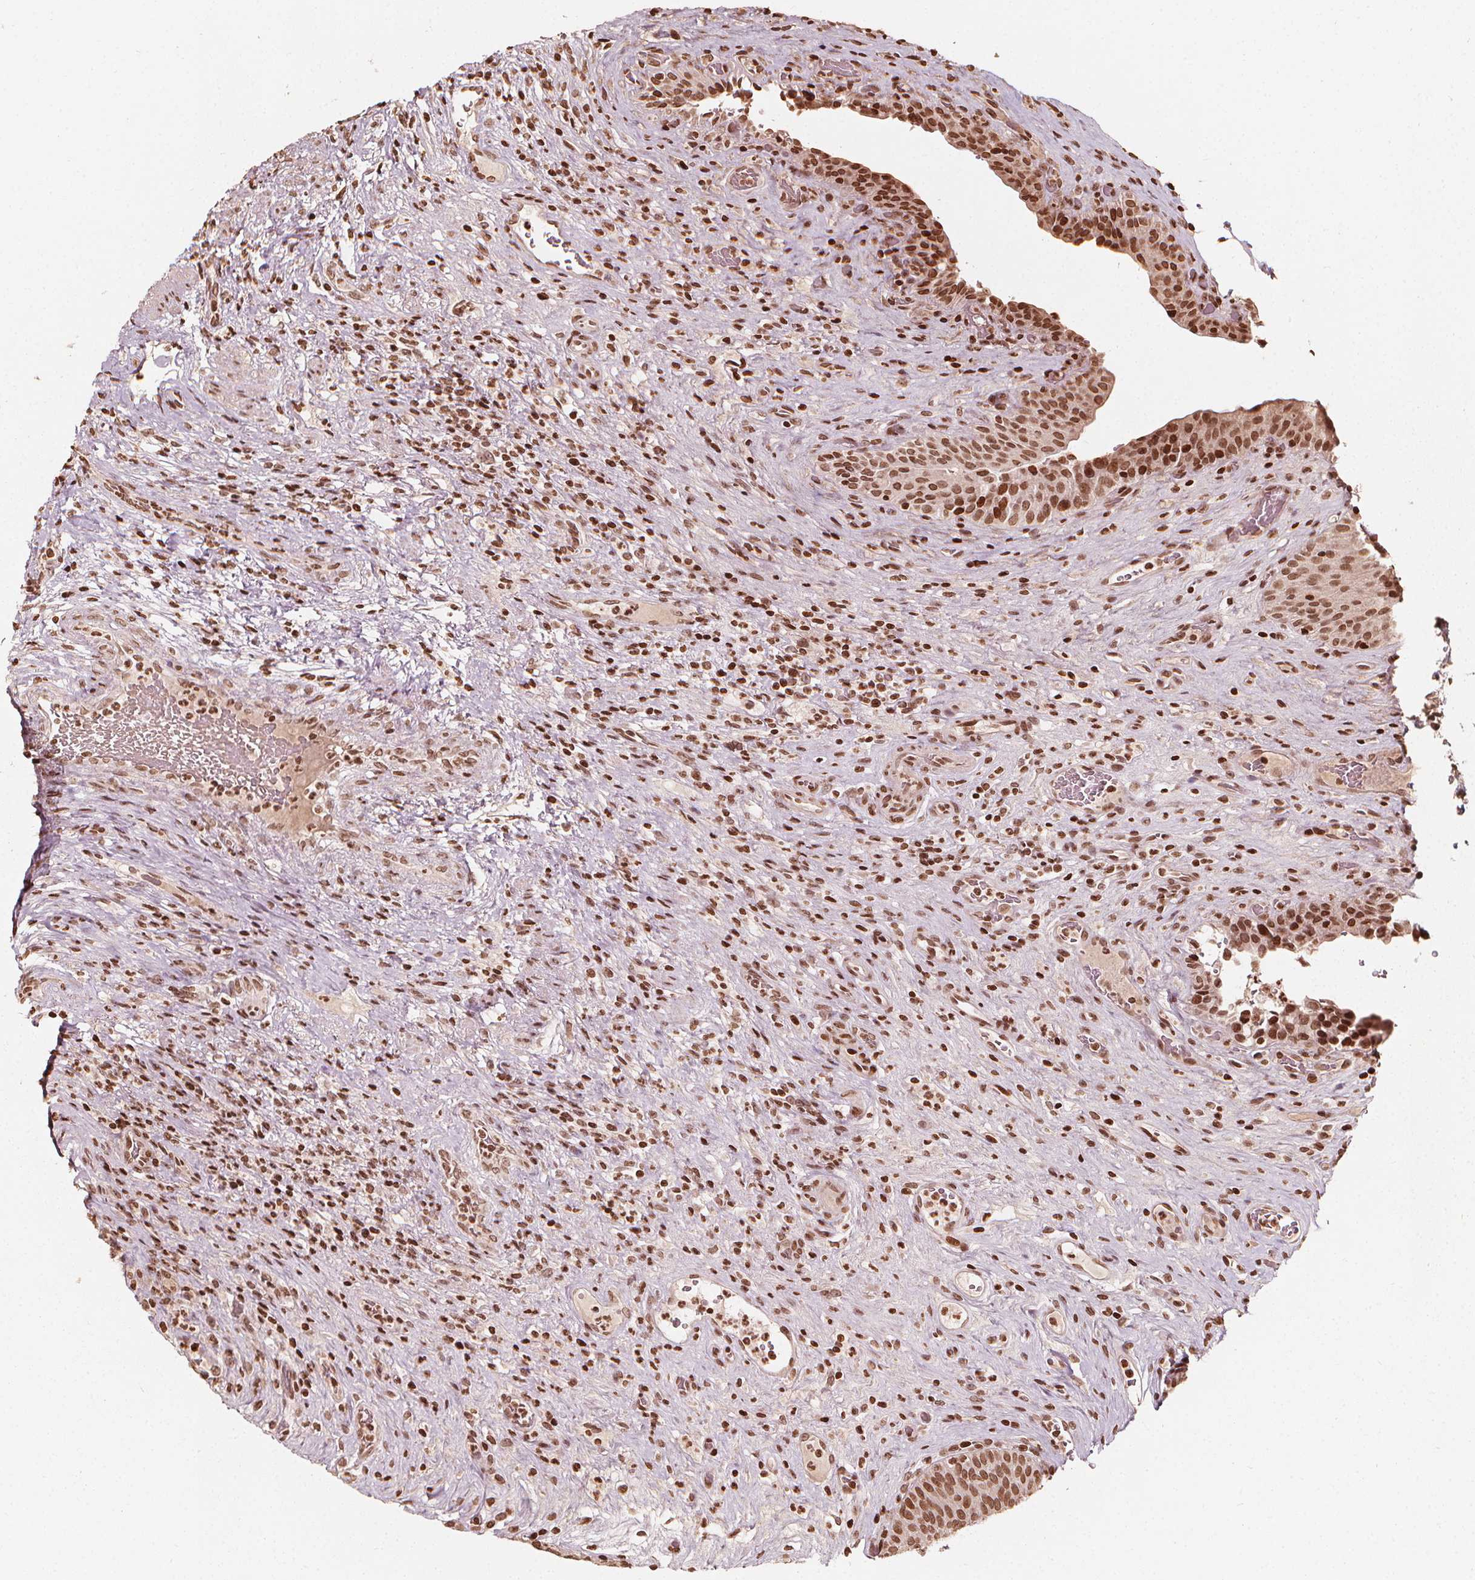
{"staining": {"intensity": "moderate", "quantity": ">75%", "location": "nuclear"}, "tissue": "urinary bladder", "cell_type": "Urothelial cells", "image_type": "normal", "snomed": [{"axis": "morphology", "description": "Normal tissue, NOS"}, {"axis": "topography", "description": "Urinary bladder"}, {"axis": "topography", "description": "Peripheral nerve tissue"}], "caption": "Immunohistochemistry (IHC) of benign urinary bladder exhibits medium levels of moderate nuclear expression in approximately >75% of urothelial cells.", "gene": "H3C14", "patient": {"sex": "male", "age": 66}}